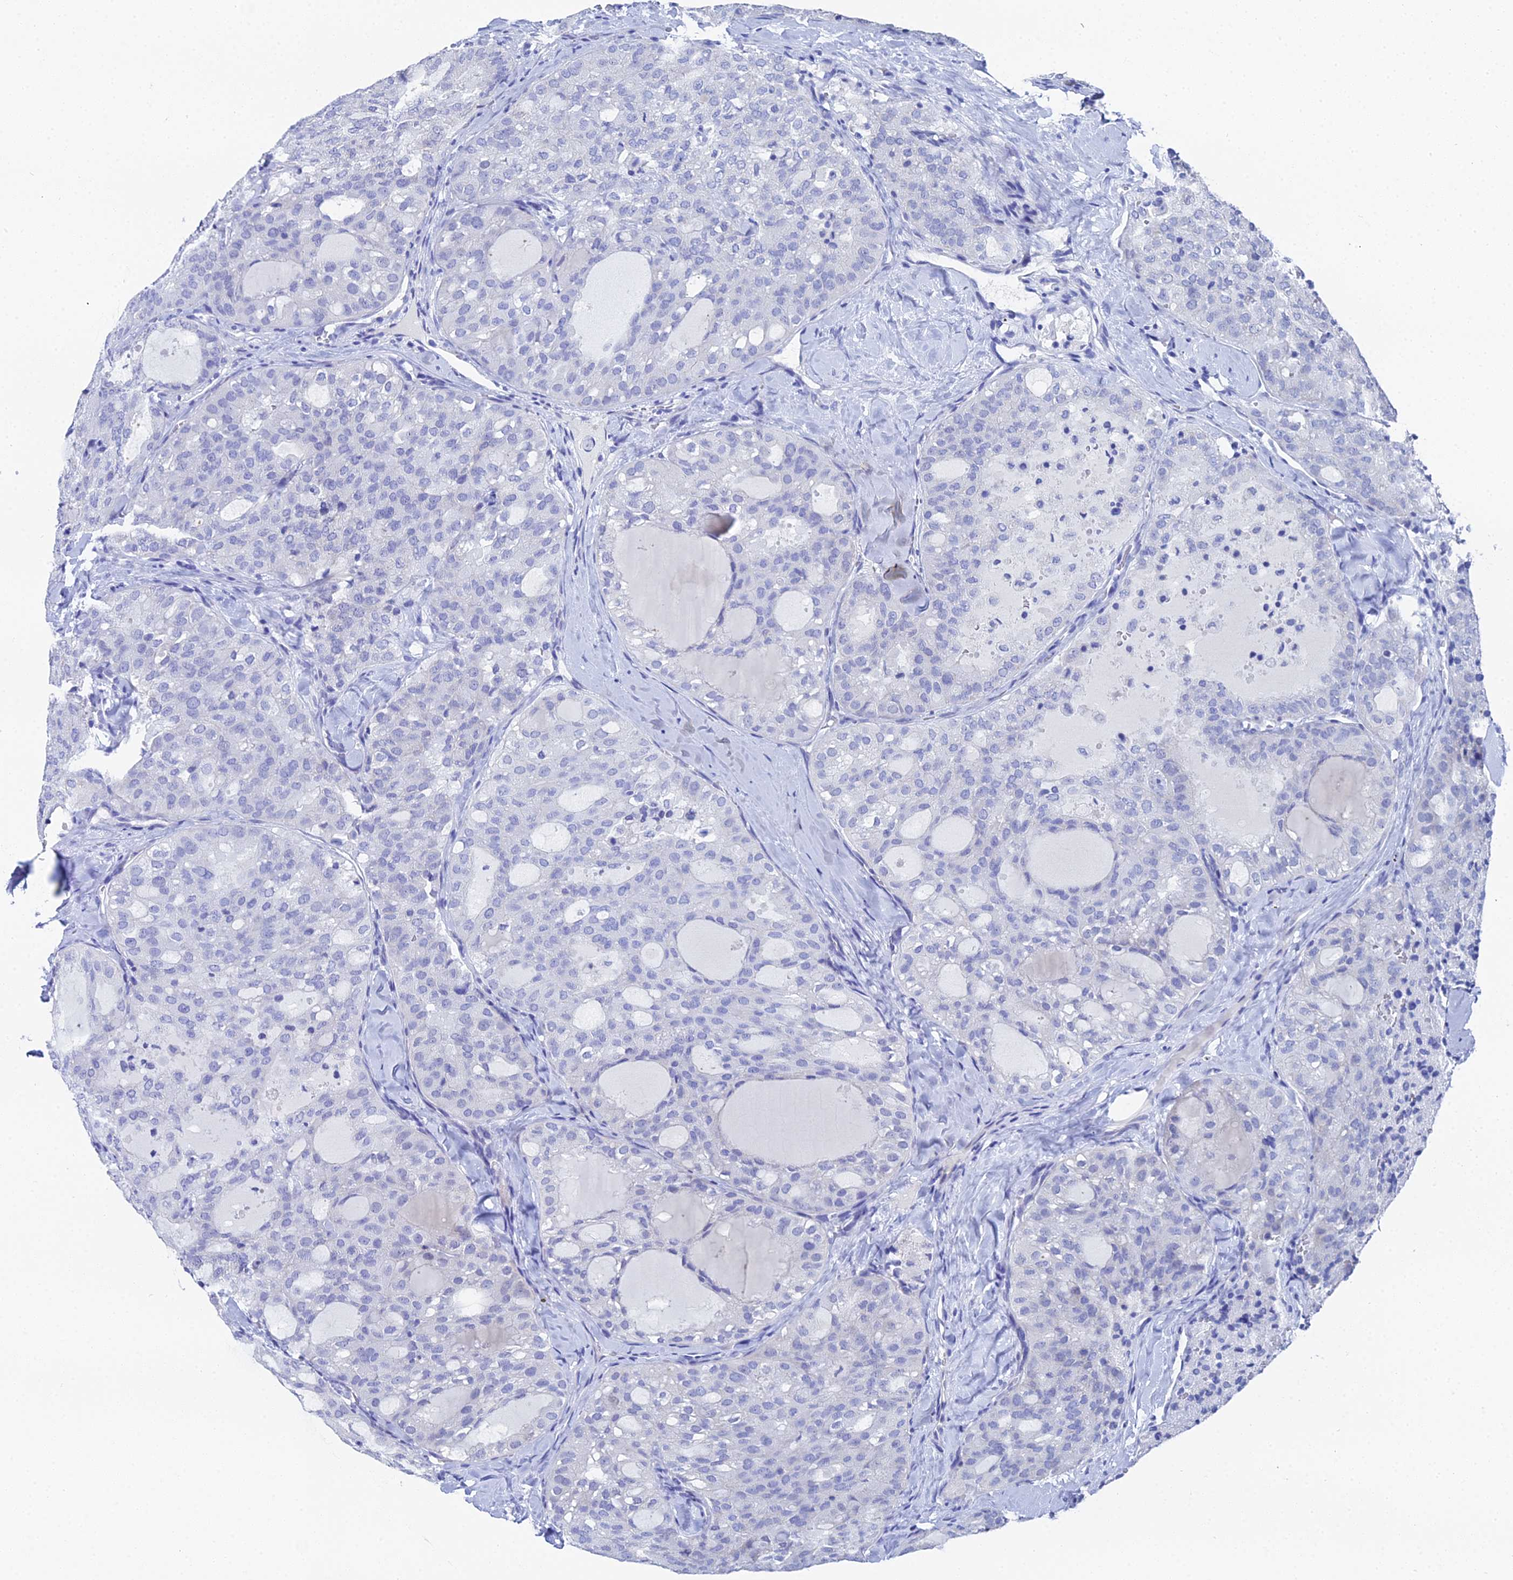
{"staining": {"intensity": "negative", "quantity": "none", "location": "none"}, "tissue": "thyroid cancer", "cell_type": "Tumor cells", "image_type": "cancer", "snomed": [{"axis": "morphology", "description": "Follicular adenoma carcinoma, NOS"}, {"axis": "topography", "description": "Thyroid gland"}], "caption": "High magnification brightfield microscopy of thyroid follicular adenoma carcinoma stained with DAB (3,3'-diaminobenzidine) (brown) and counterstained with hematoxylin (blue): tumor cells show no significant staining.", "gene": "OCM", "patient": {"sex": "male", "age": 75}}